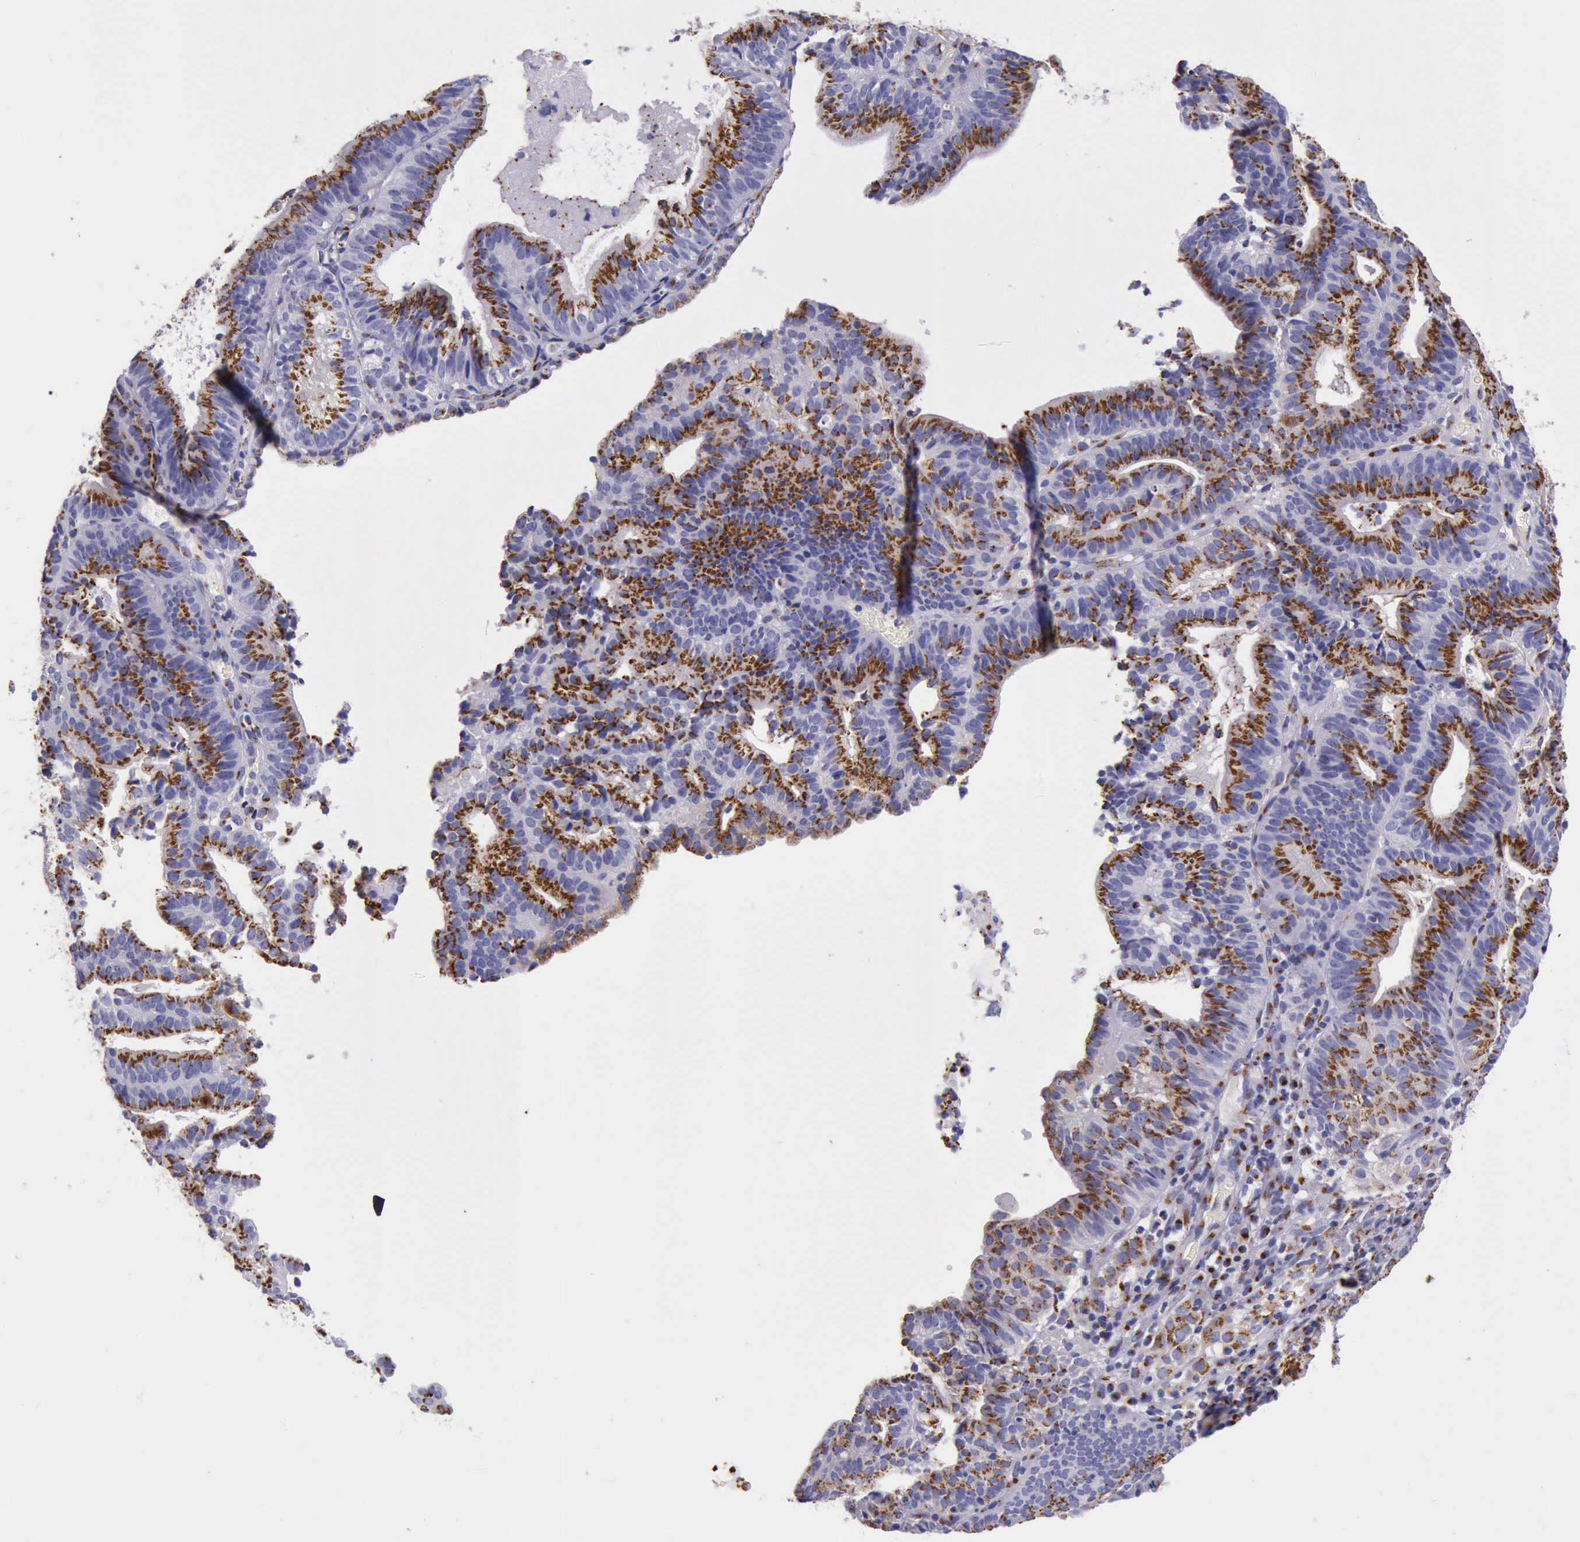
{"staining": {"intensity": "strong", "quantity": ">75%", "location": "cytoplasmic/membranous"}, "tissue": "cervical cancer", "cell_type": "Tumor cells", "image_type": "cancer", "snomed": [{"axis": "morphology", "description": "Adenocarcinoma, NOS"}, {"axis": "topography", "description": "Cervix"}], "caption": "A brown stain labels strong cytoplasmic/membranous positivity of a protein in human adenocarcinoma (cervical) tumor cells.", "gene": "GOLGA5", "patient": {"sex": "female", "age": 60}}